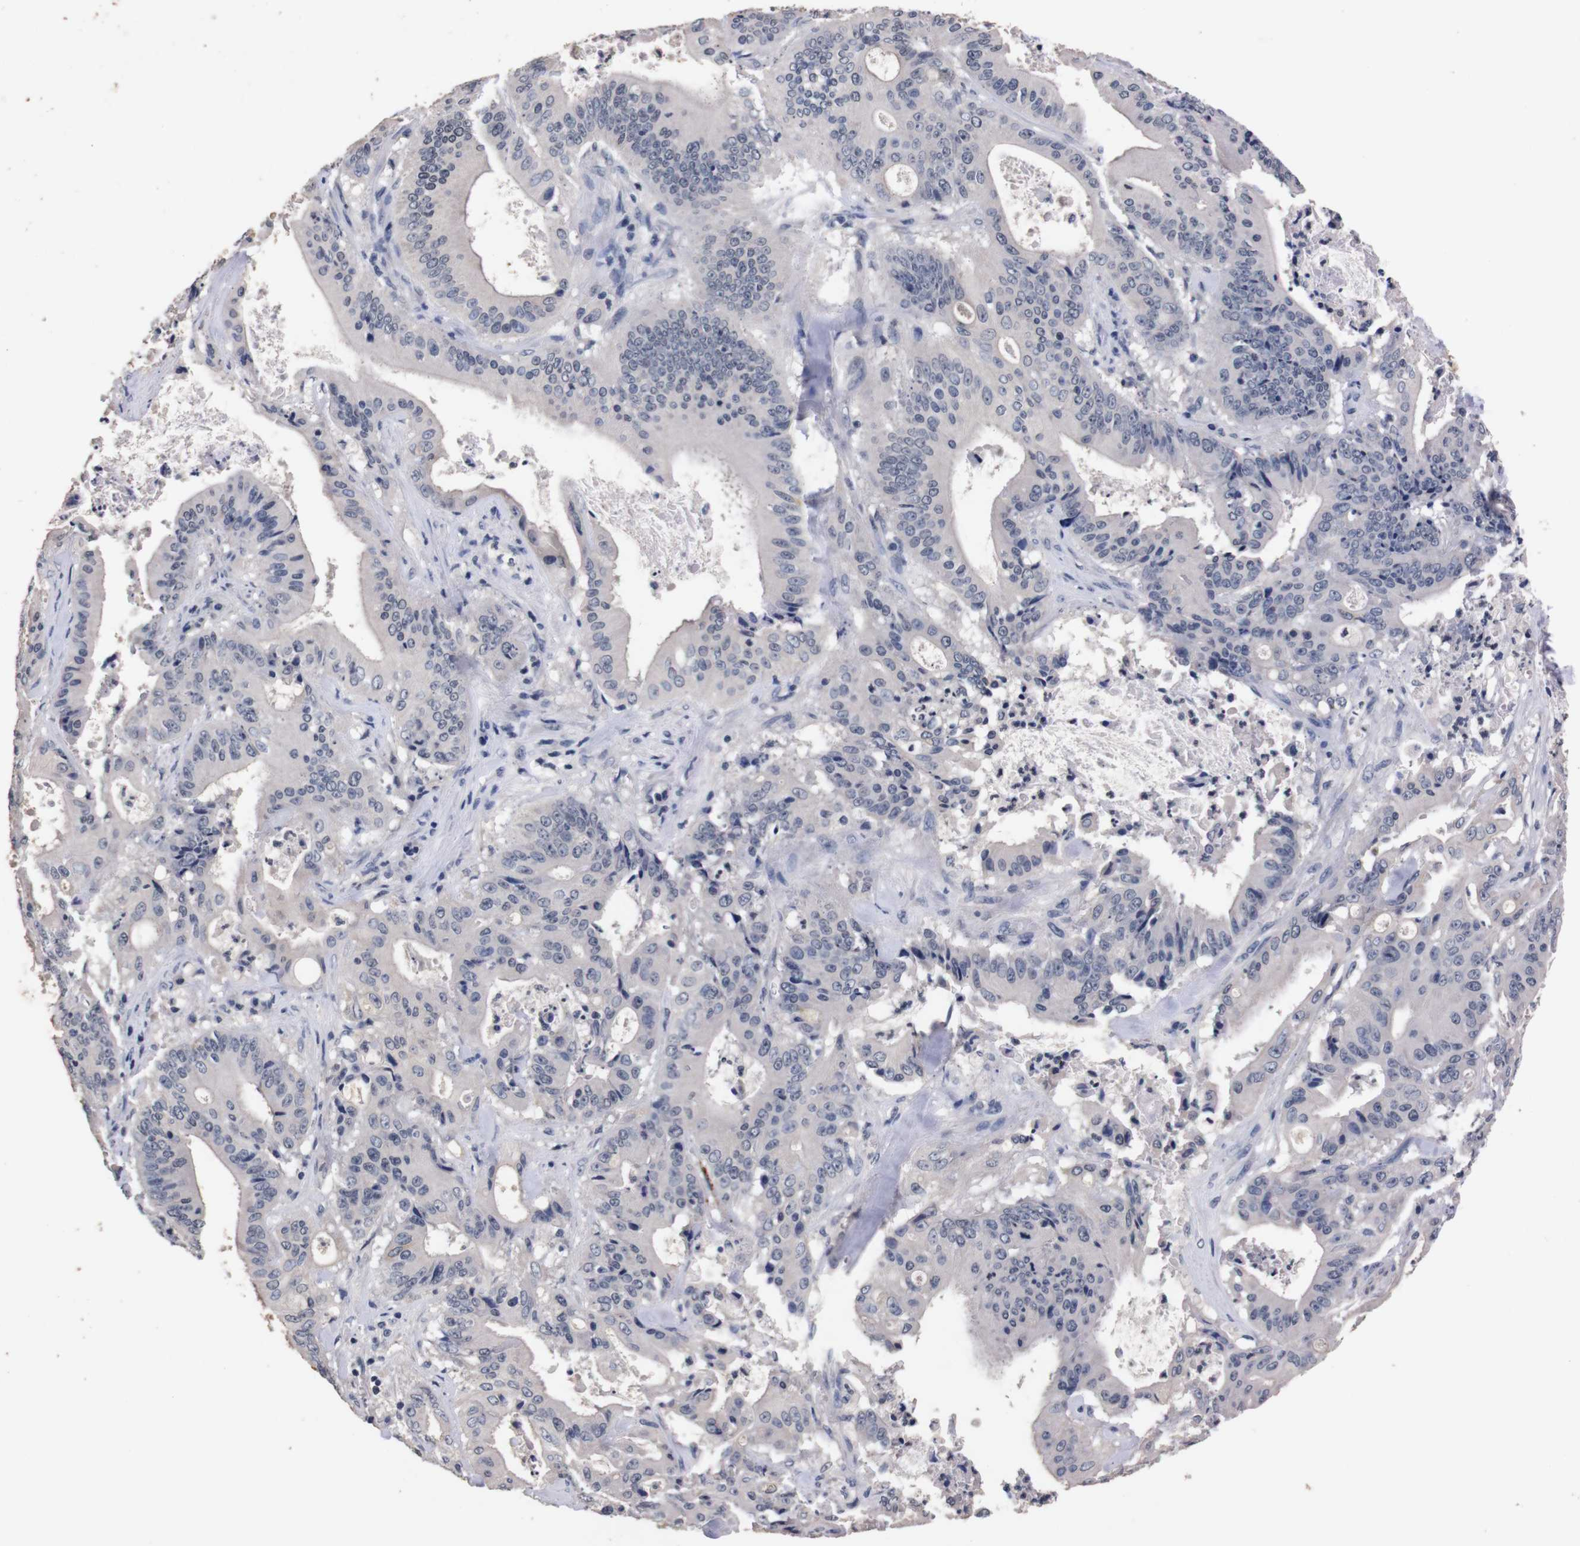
{"staining": {"intensity": "negative", "quantity": "none", "location": "none"}, "tissue": "pancreatic cancer", "cell_type": "Tumor cells", "image_type": "cancer", "snomed": [{"axis": "morphology", "description": "Normal tissue, NOS"}, {"axis": "topography", "description": "Lymph node"}], "caption": "This is an immunohistochemistry (IHC) image of pancreatic cancer. There is no staining in tumor cells.", "gene": "TNFRSF21", "patient": {"sex": "male", "age": 62}}